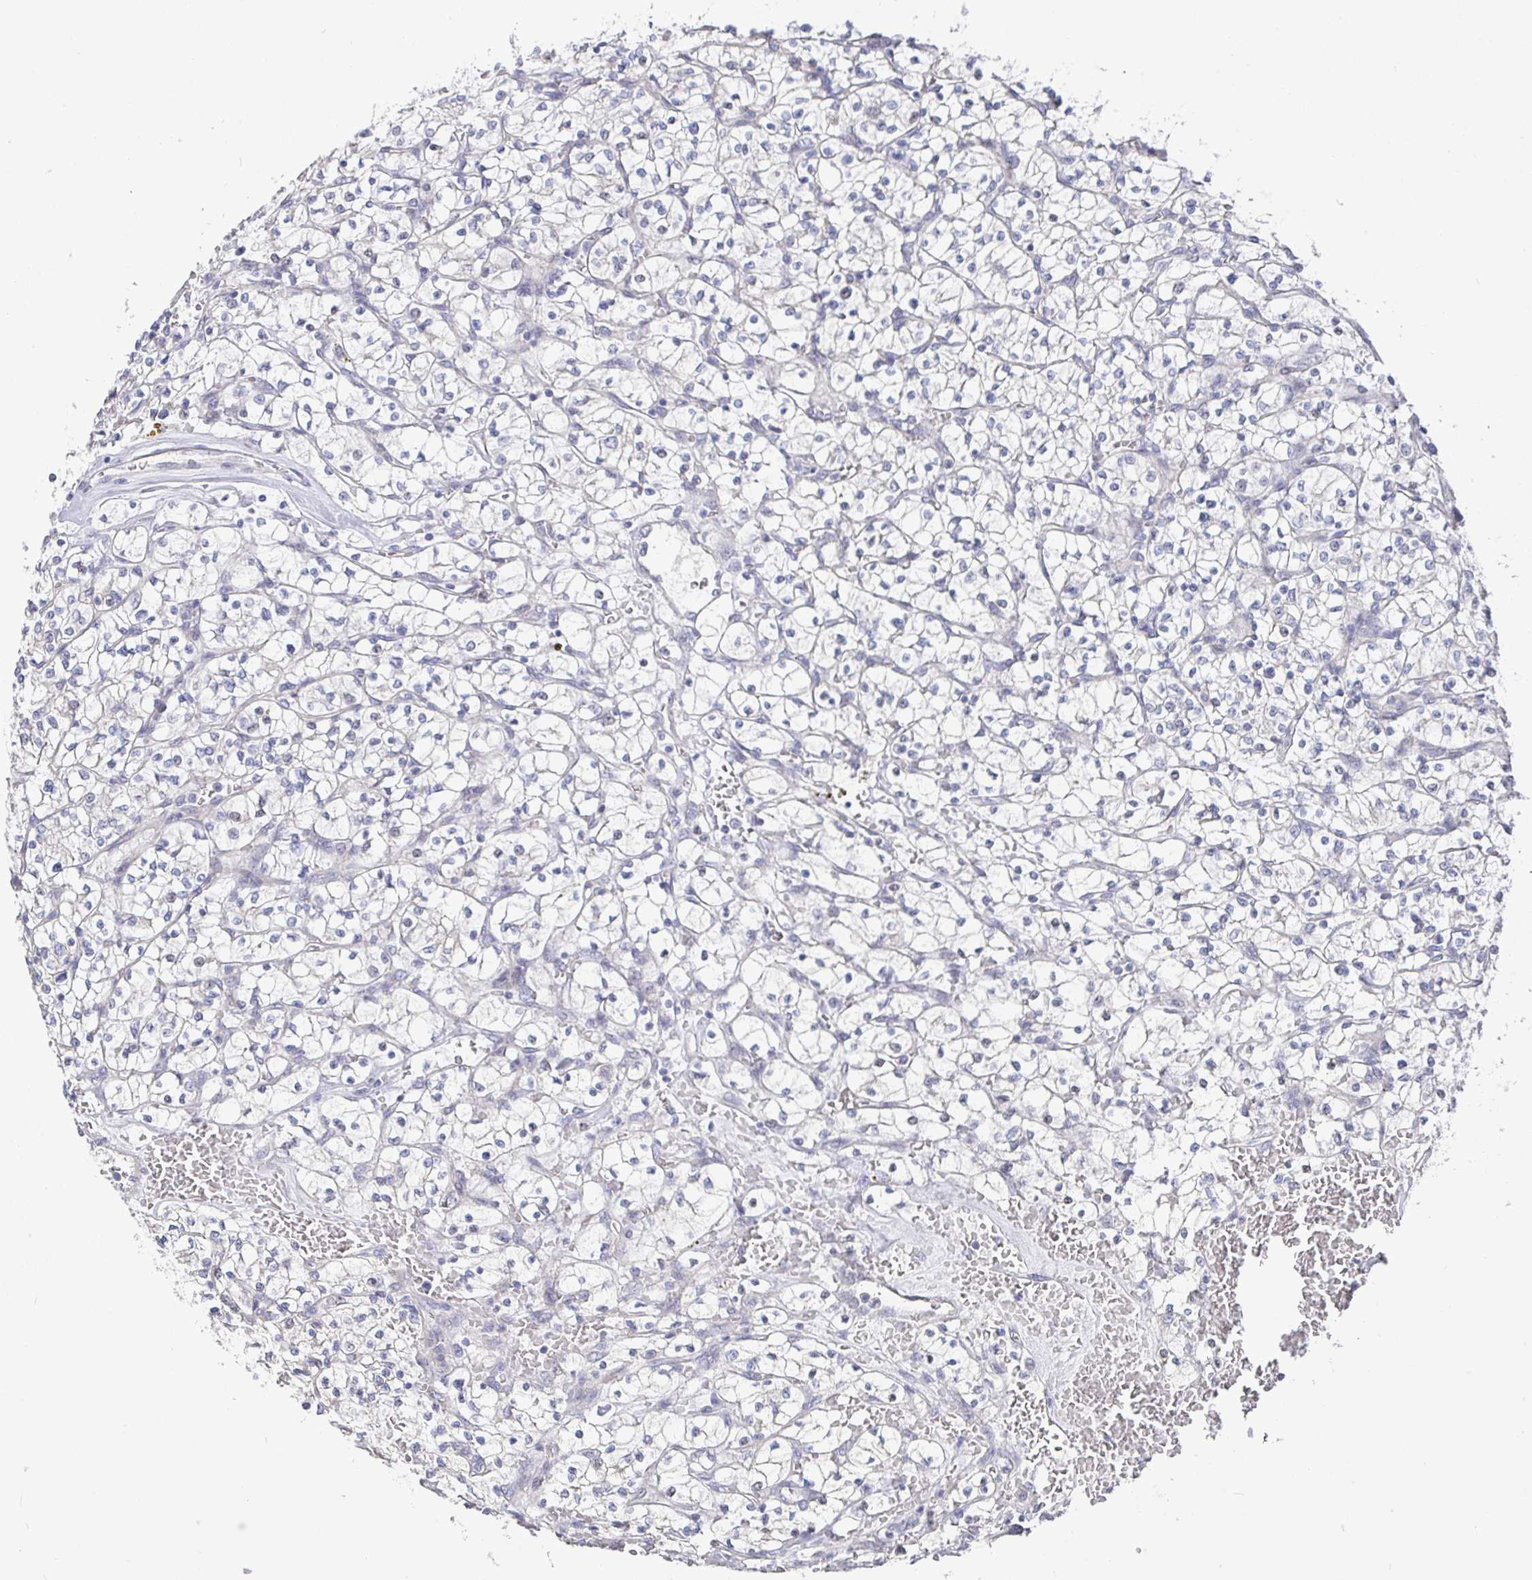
{"staining": {"intensity": "negative", "quantity": "none", "location": "none"}, "tissue": "renal cancer", "cell_type": "Tumor cells", "image_type": "cancer", "snomed": [{"axis": "morphology", "description": "Adenocarcinoma, NOS"}, {"axis": "topography", "description": "Kidney"}], "caption": "IHC image of human adenocarcinoma (renal) stained for a protein (brown), which shows no staining in tumor cells.", "gene": "CIT", "patient": {"sex": "female", "age": 64}}